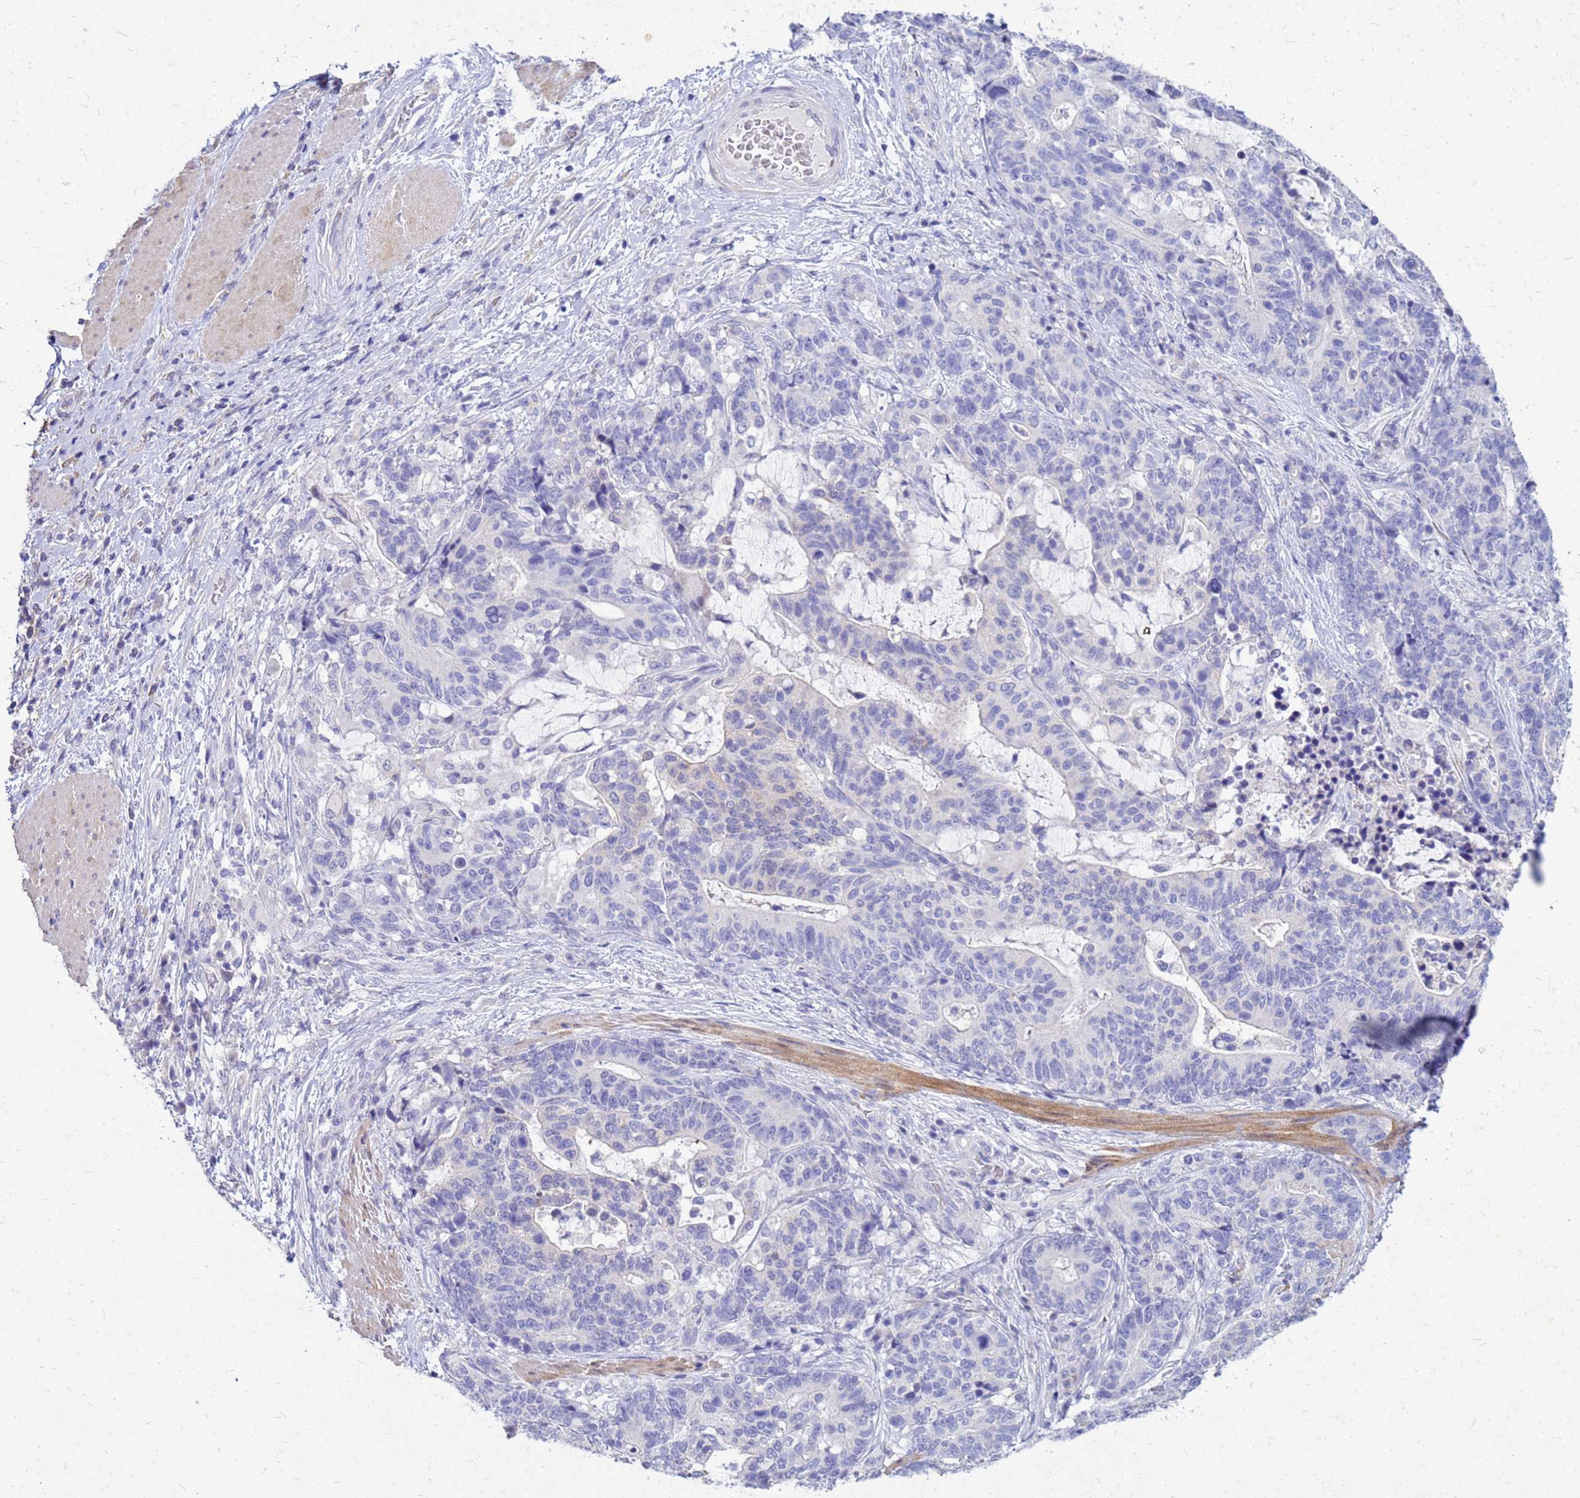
{"staining": {"intensity": "negative", "quantity": "none", "location": "none"}, "tissue": "stomach cancer", "cell_type": "Tumor cells", "image_type": "cancer", "snomed": [{"axis": "morphology", "description": "Normal tissue, NOS"}, {"axis": "morphology", "description": "Adenocarcinoma, NOS"}, {"axis": "topography", "description": "Stomach"}], "caption": "Immunohistochemical staining of human adenocarcinoma (stomach) demonstrates no significant expression in tumor cells.", "gene": "AKR1C1", "patient": {"sex": "female", "age": 64}}